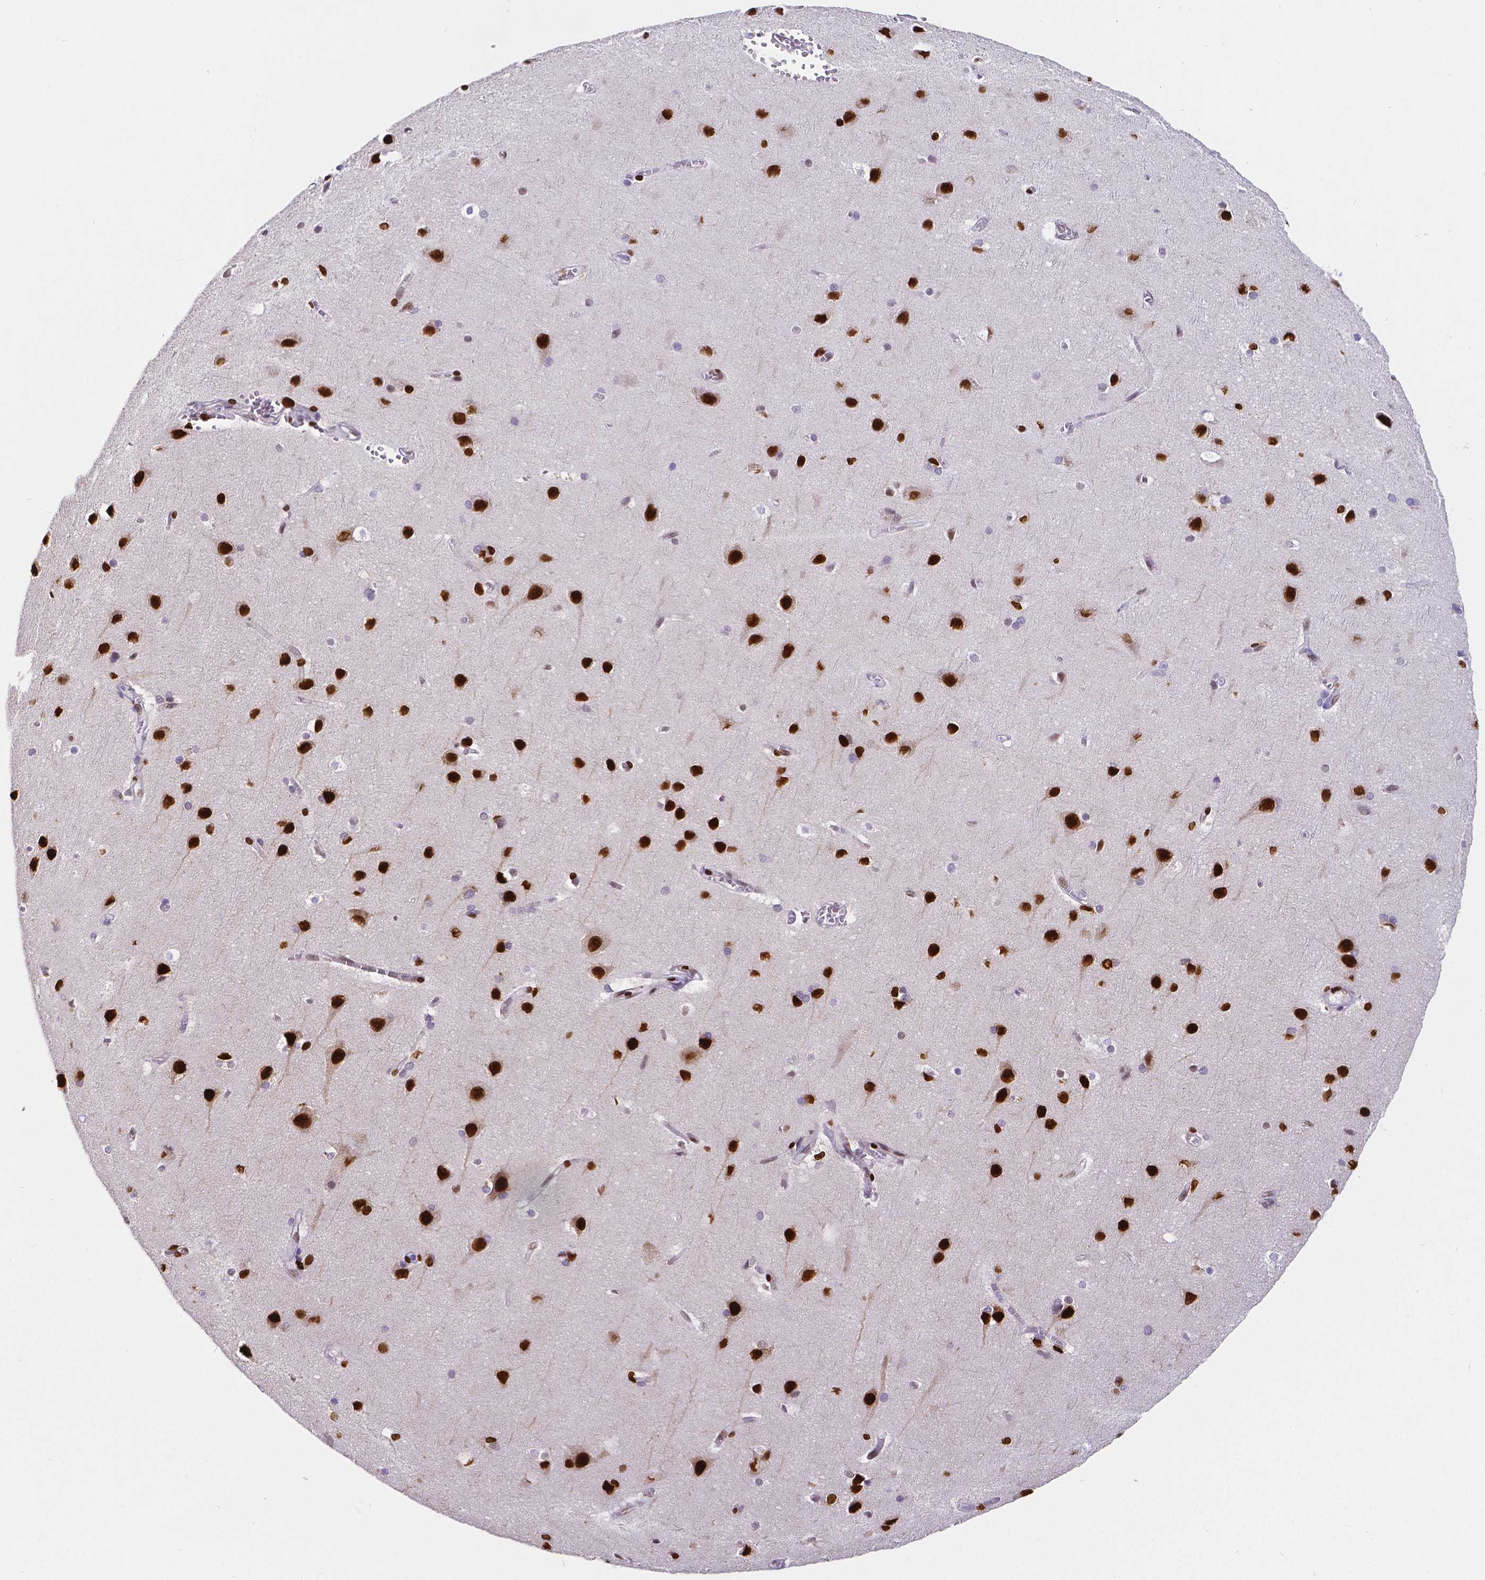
{"staining": {"intensity": "strong", "quantity": "<25%", "location": "nuclear"}, "tissue": "cerebral cortex", "cell_type": "Endothelial cells", "image_type": "normal", "snomed": [{"axis": "morphology", "description": "Normal tissue, NOS"}, {"axis": "topography", "description": "Cerebral cortex"}], "caption": "Strong nuclear staining for a protein is present in about <25% of endothelial cells of normal cerebral cortex using immunohistochemistry (IHC).", "gene": "MEF2C", "patient": {"sex": "male", "age": 37}}